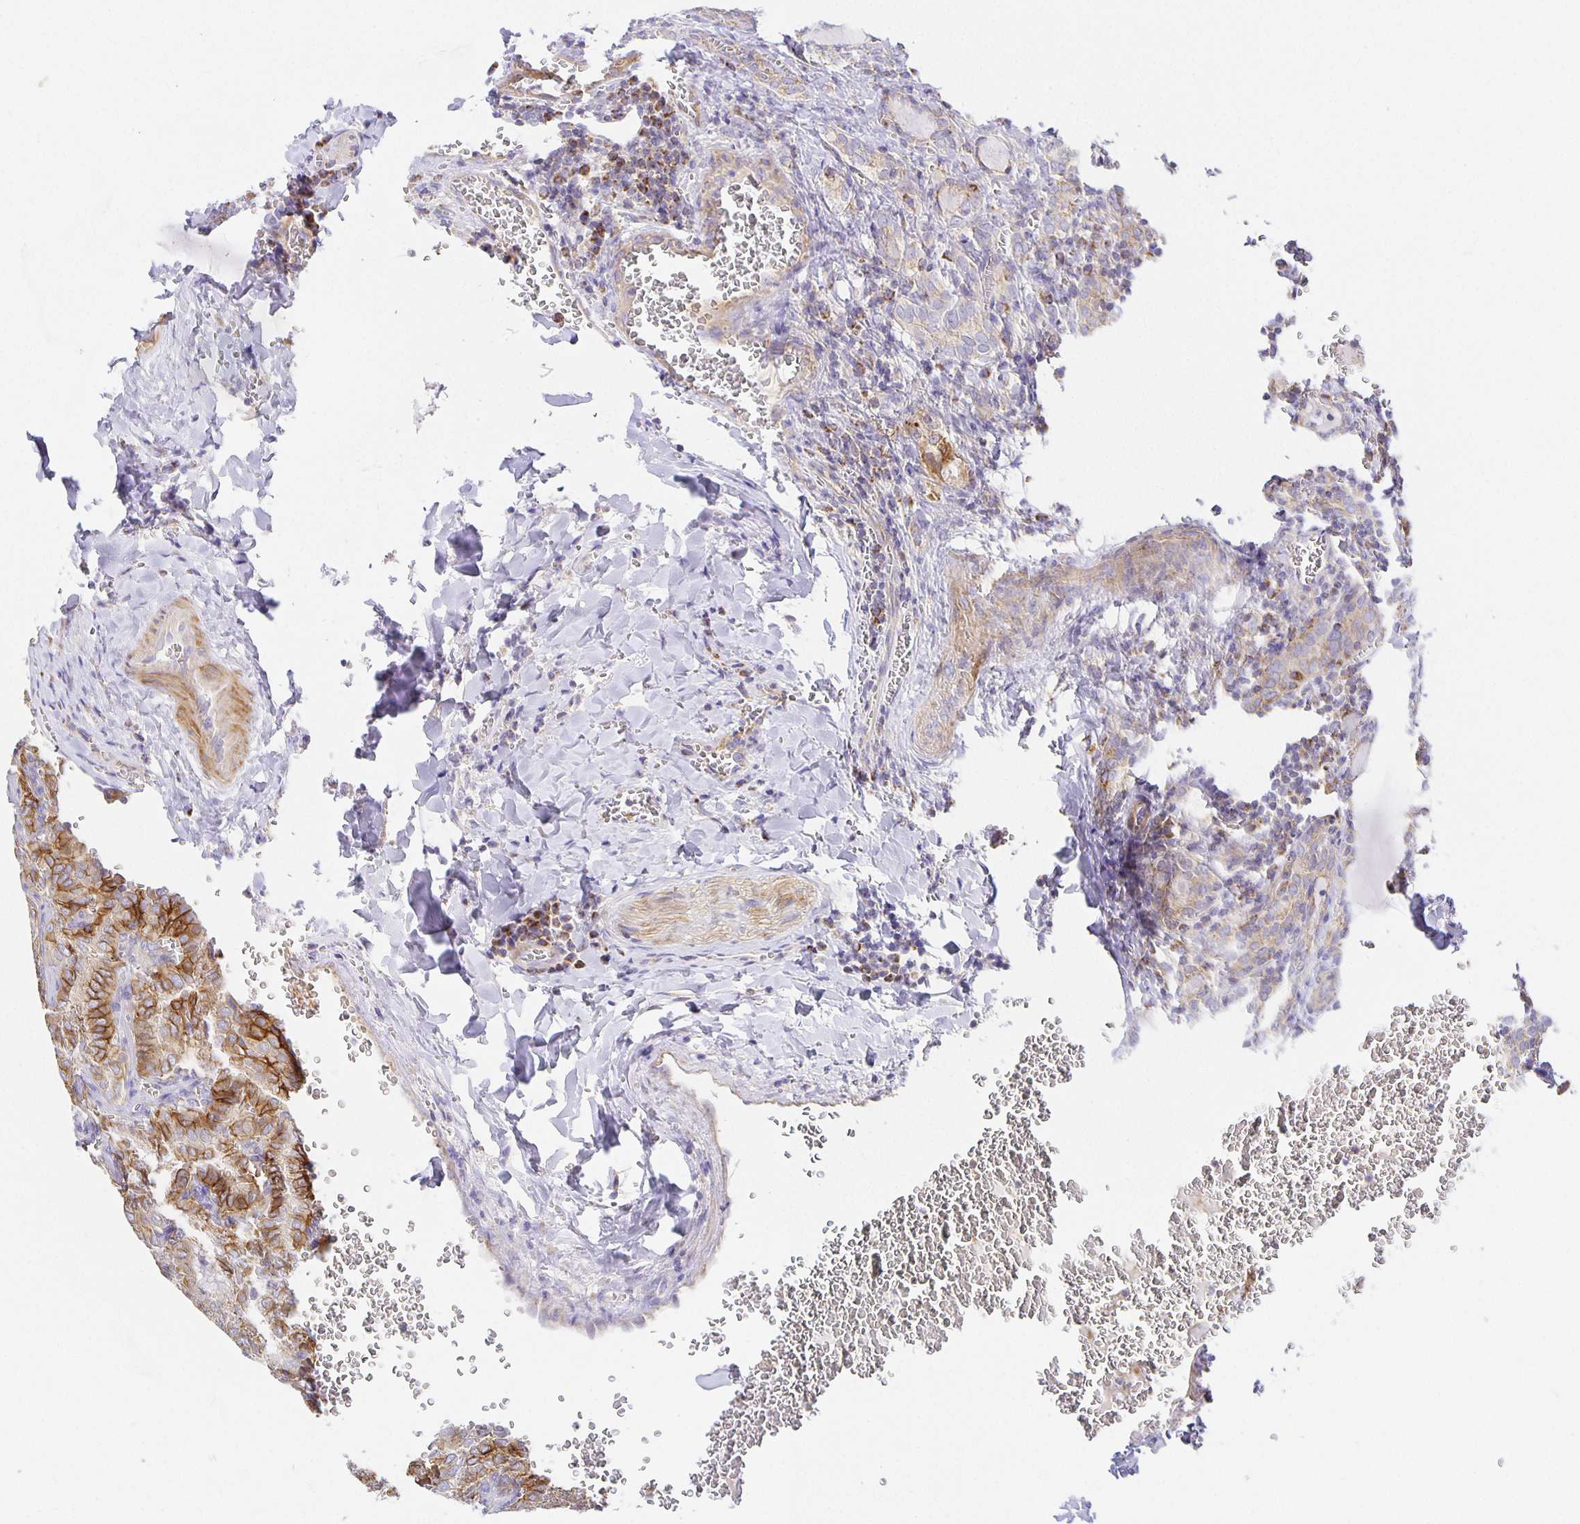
{"staining": {"intensity": "moderate", "quantity": ">75%", "location": "cytoplasmic/membranous"}, "tissue": "thyroid cancer", "cell_type": "Tumor cells", "image_type": "cancer", "snomed": [{"axis": "morphology", "description": "Papillary adenocarcinoma, NOS"}, {"axis": "topography", "description": "Thyroid gland"}], "caption": "The immunohistochemical stain shows moderate cytoplasmic/membranous staining in tumor cells of thyroid papillary adenocarcinoma tissue.", "gene": "FLRT3", "patient": {"sex": "female", "age": 30}}